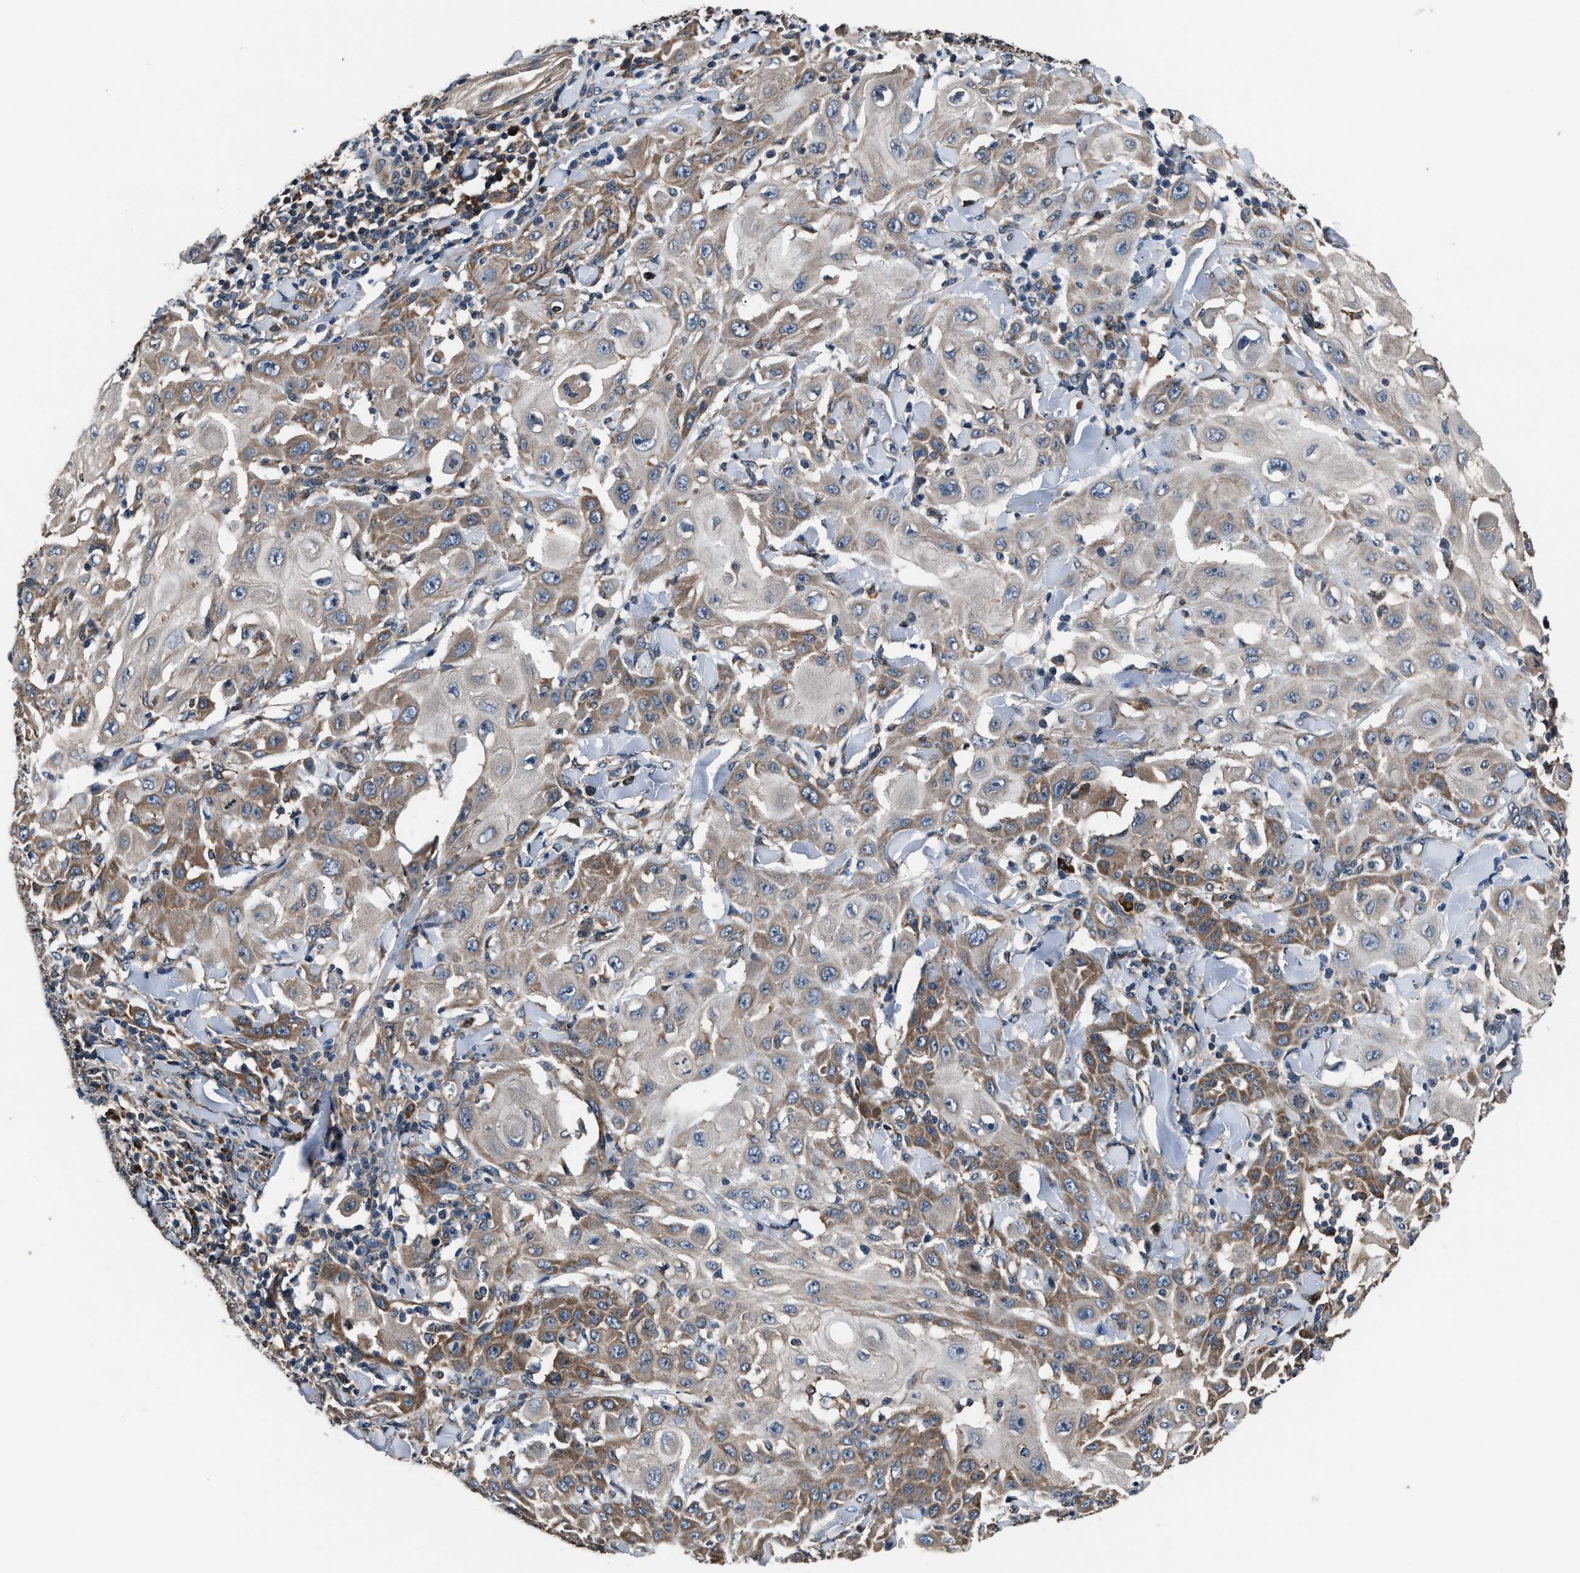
{"staining": {"intensity": "moderate", "quantity": "25%-75%", "location": "cytoplasmic/membranous"}, "tissue": "skin cancer", "cell_type": "Tumor cells", "image_type": "cancer", "snomed": [{"axis": "morphology", "description": "Squamous cell carcinoma, NOS"}, {"axis": "topography", "description": "Skin"}], "caption": "DAB immunohistochemical staining of human skin cancer (squamous cell carcinoma) demonstrates moderate cytoplasmic/membranous protein positivity in approximately 25%-75% of tumor cells. (Brightfield microscopy of DAB IHC at high magnification).", "gene": "IMPDH2", "patient": {"sex": "male", "age": 24}}